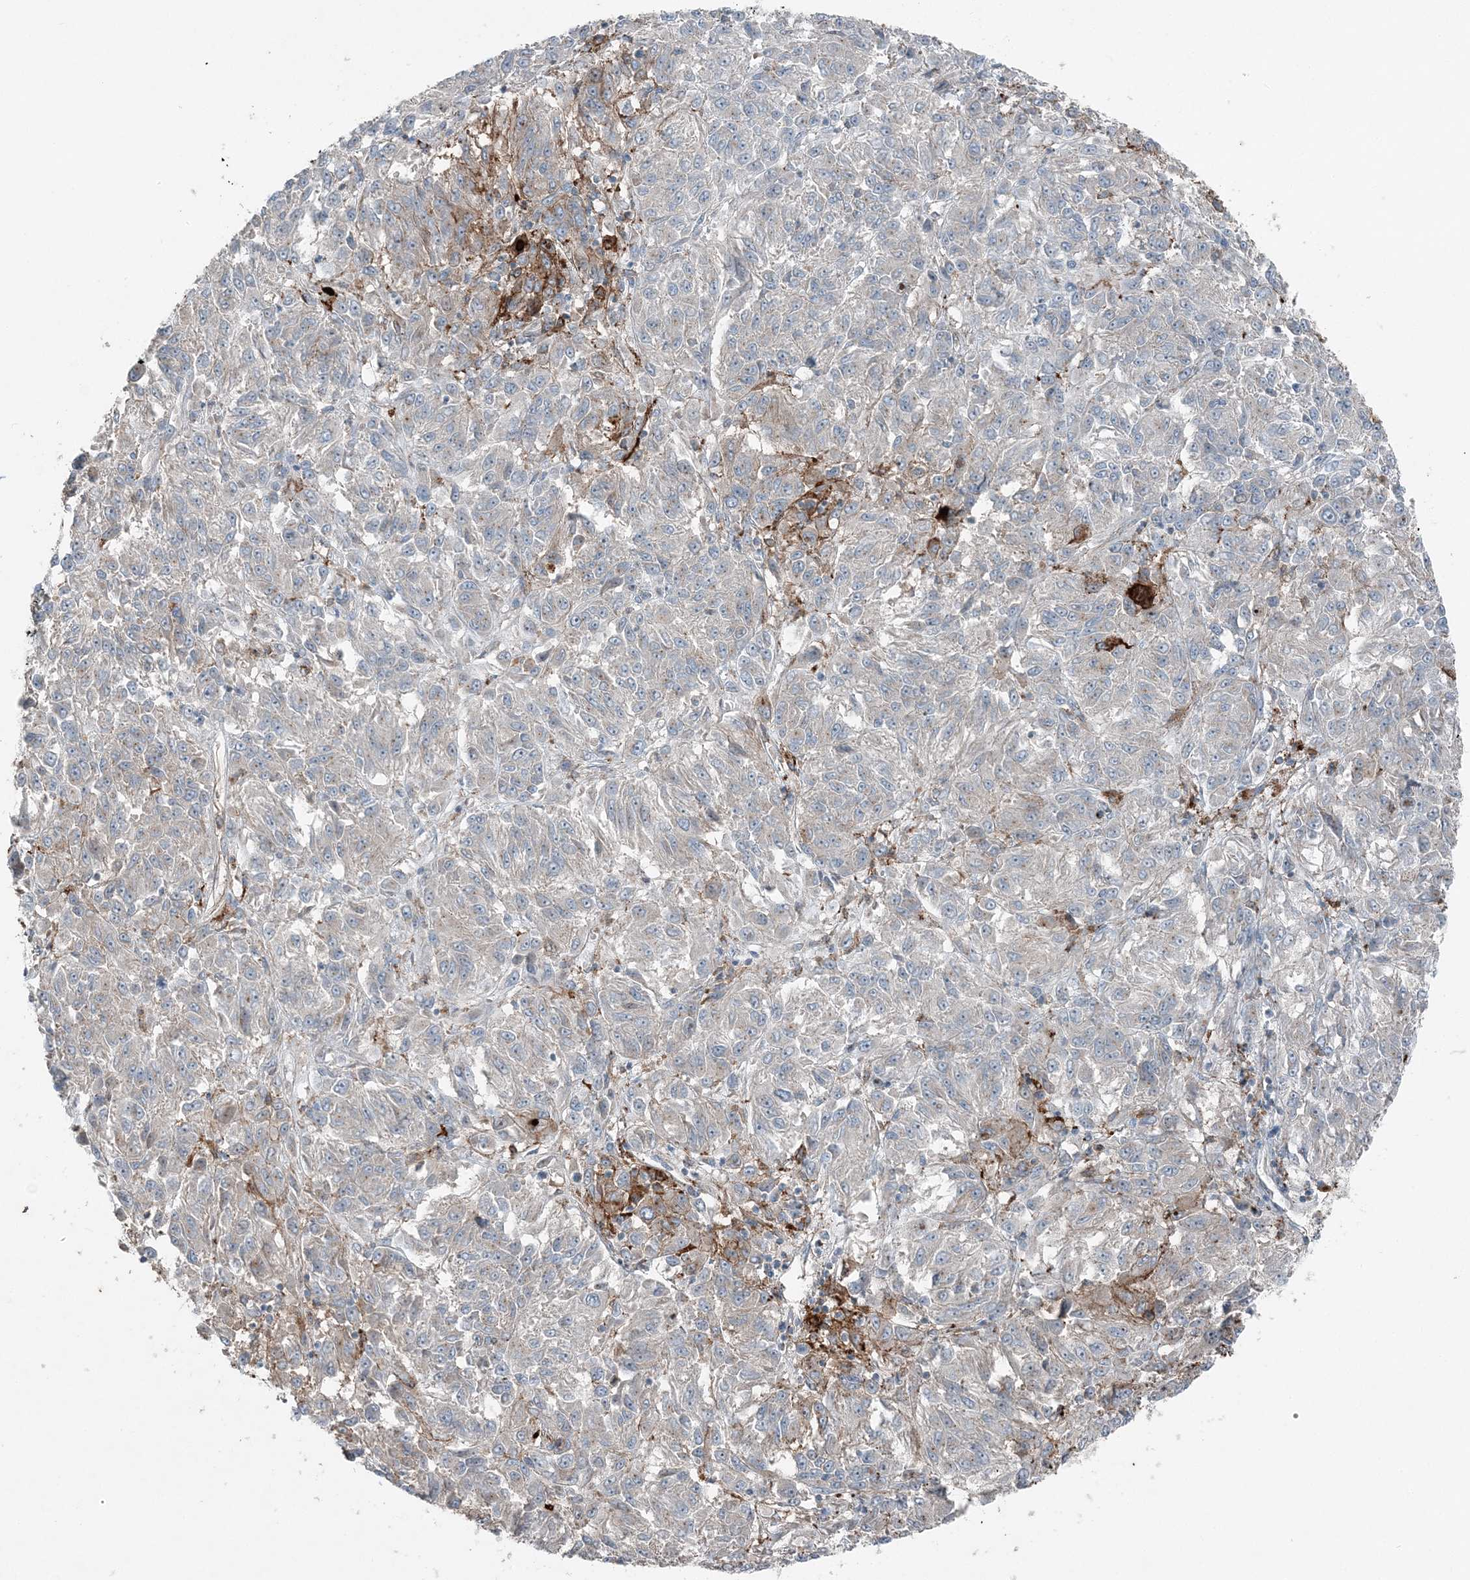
{"staining": {"intensity": "weak", "quantity": "<25%", "location": "cytoplasmic/membranous"}, "tissue": "melanoma", "cell_type": "Tumor cells", "image_type": "cancer", "snomed": [{"axis": "morphology", "description": "Malignant melanoma, Metastatic site"}, {"axis": "topography", "description": "Lung"}], "caption": "IHC image of malignant melanoma (metastatic site) stained for a protein (brown), which exhibits no positivity in tumor cells.", "gene": "KY", "patient": {"sex": "male", "age": 64}}